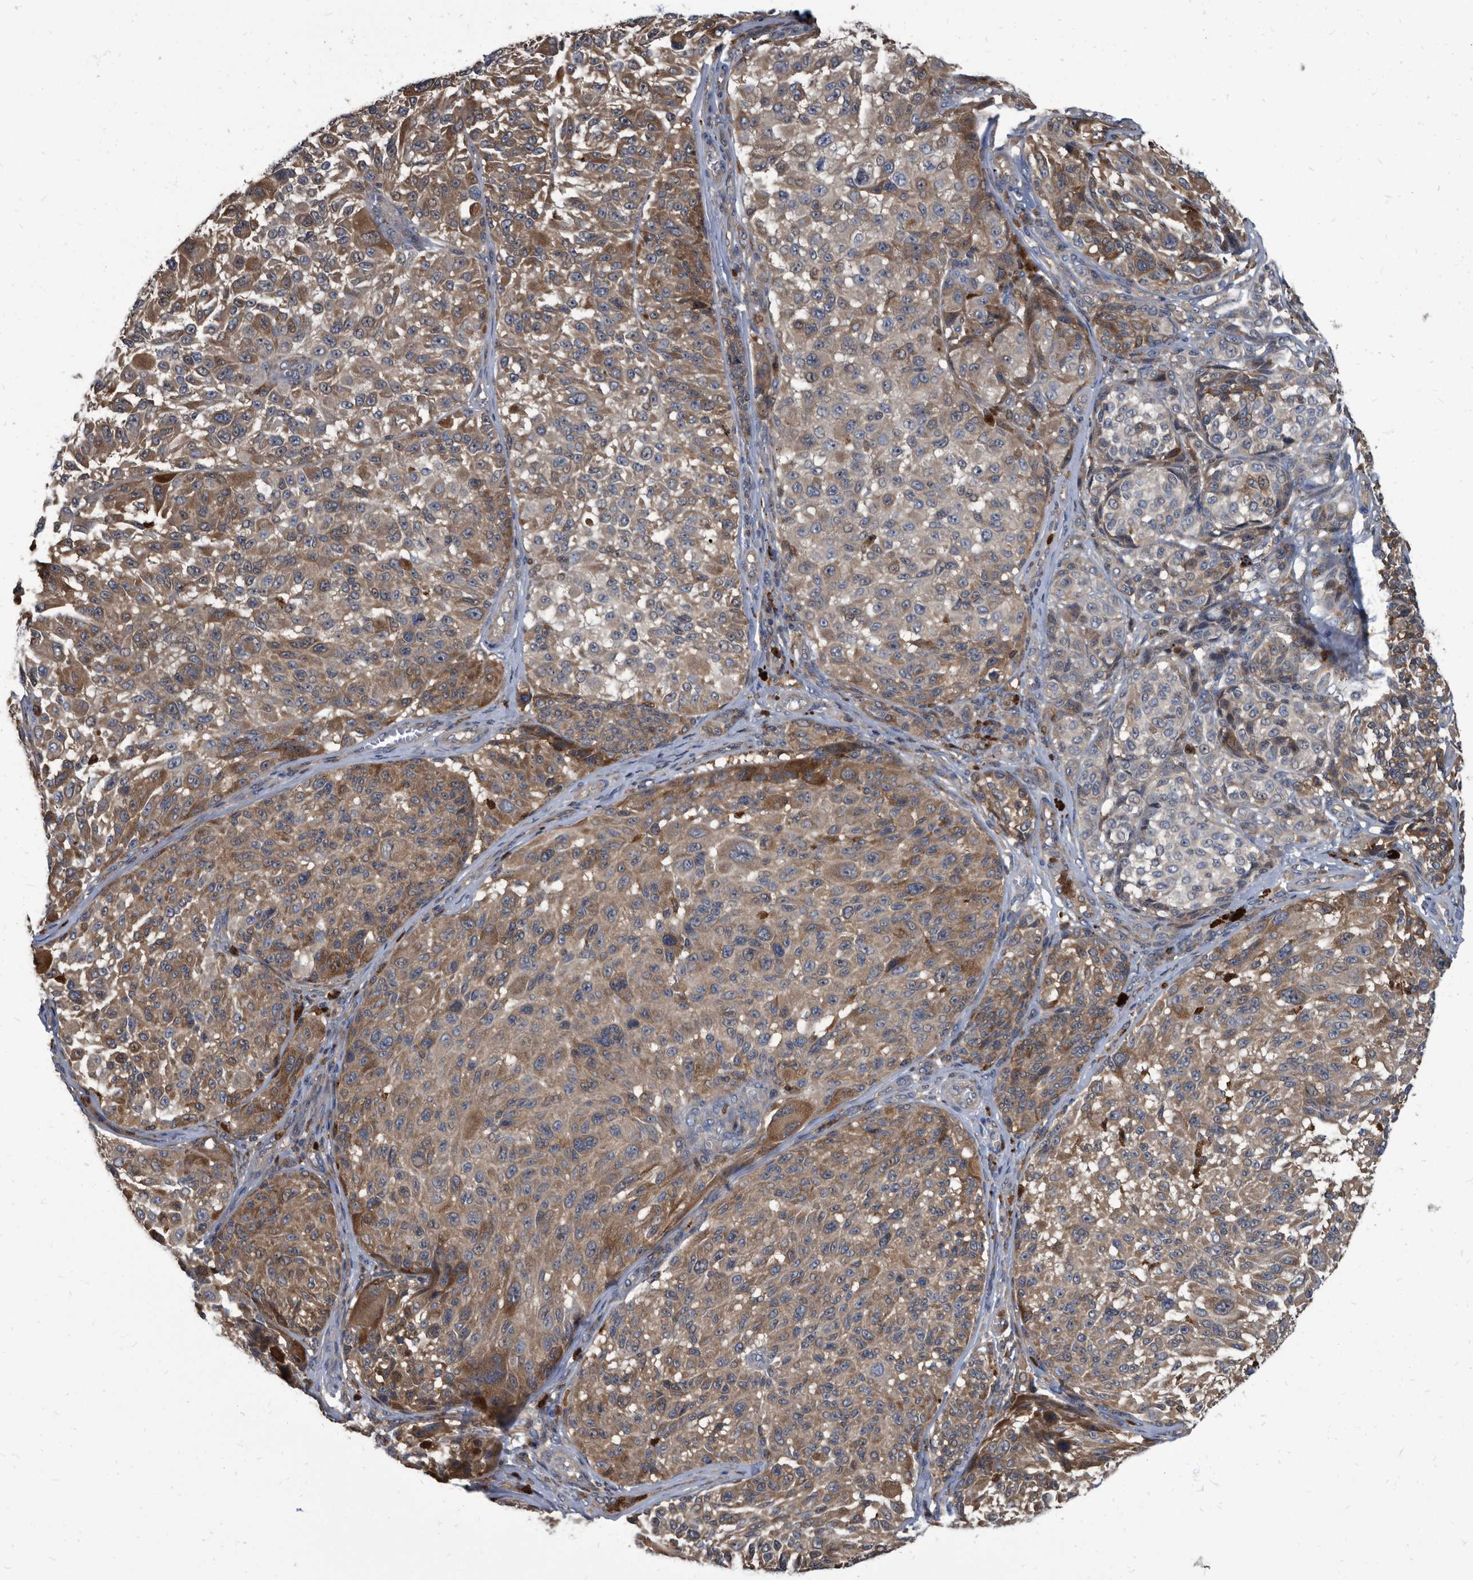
{"staining": {"intensity": "moderate", "quantity": ">75%", "location": "cytoplasmic/membranous"}, "tissue": "melanoma", "cell_type": "Tumor cells", "image_type": "cancer", "snomed": [{"axis": "morphology", "description": "Malignant melanoma, NOS"}, {"axis": "topography", "description": "Skin"}], "caption": "Immunohistochemical staining of melanoma exhibits medium levels of moderate cytoplasmic/membranous protein expression in approximately >75% of tumor cells.", "gene": "CDV3", "patient": {"sex": "male", "age": 83}}